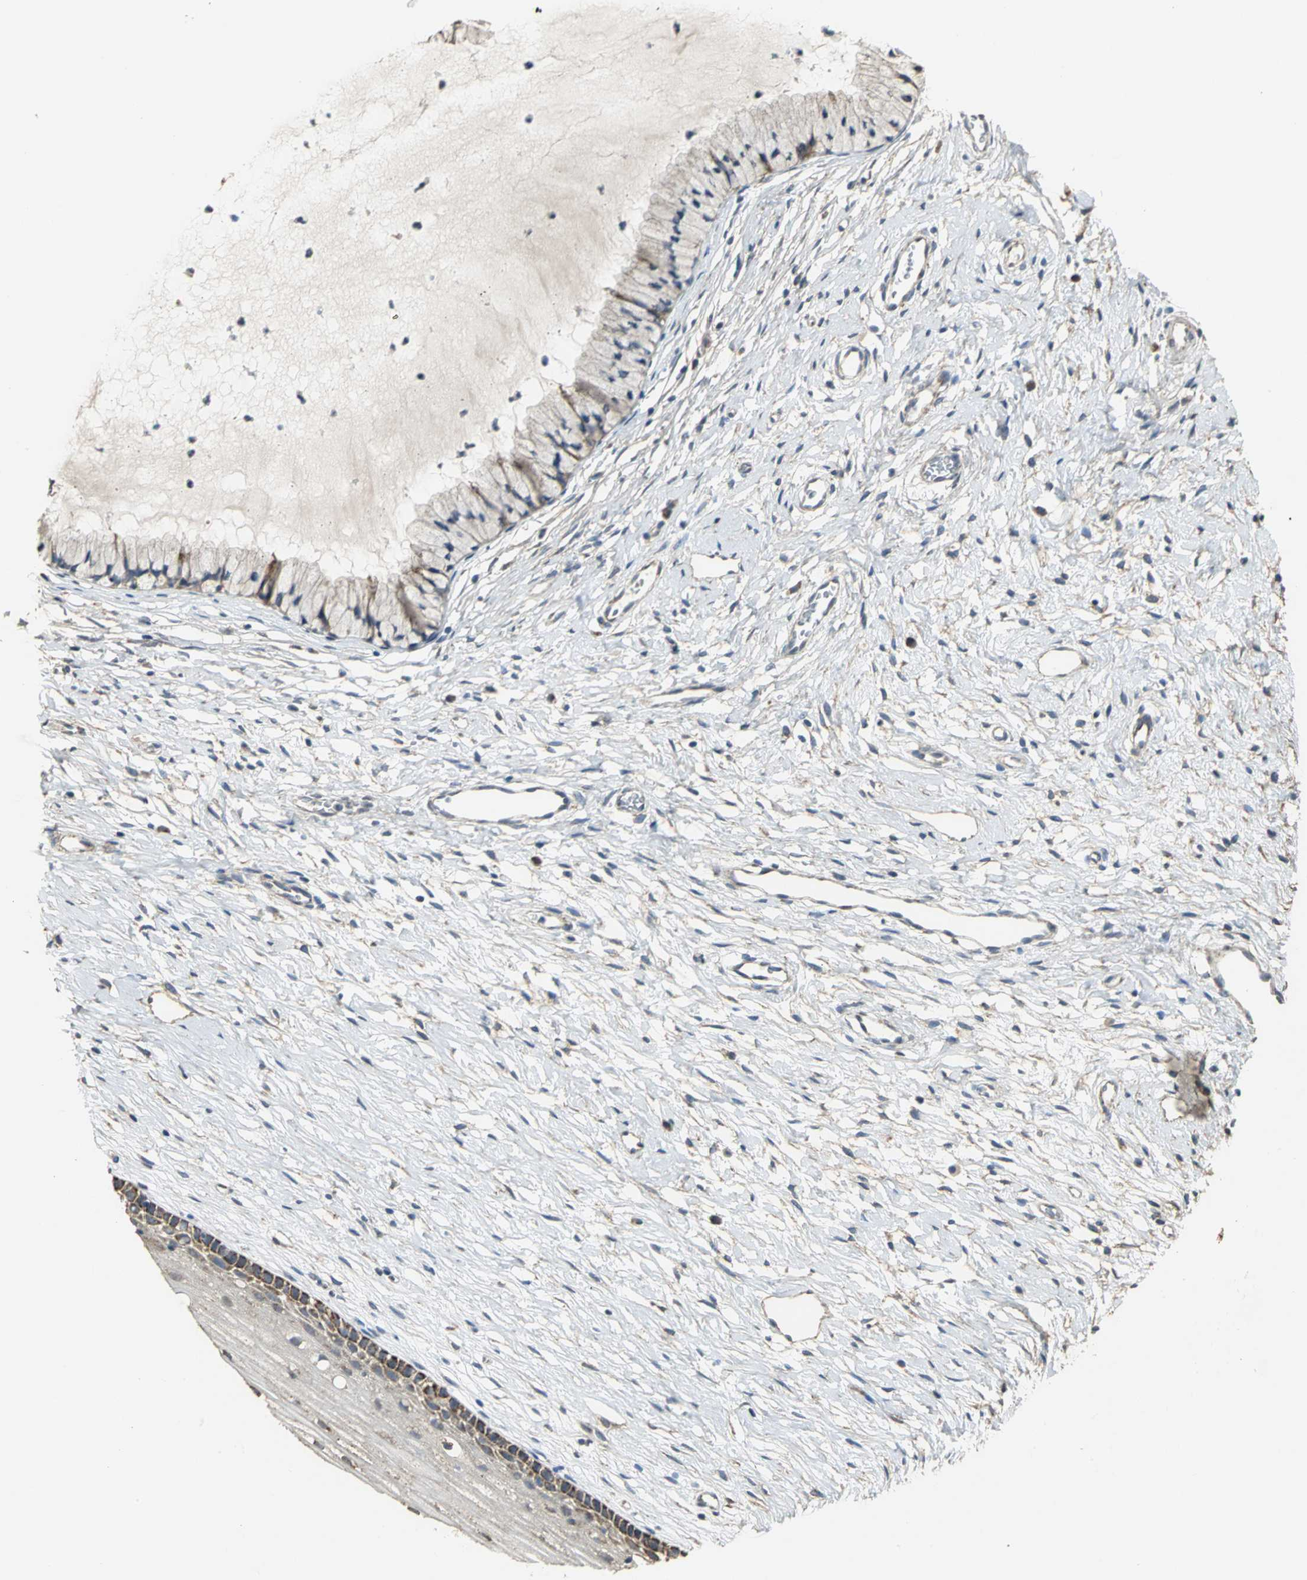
{"staining": {"intensity": "moderate", "quantity": "25%-75%", "location": "cytoplasmic/membranous"}, "tissue": "cervix", "cell_type": "Glandular cells", "image_type": "normal", "snomed": [{"axis": "morphology", "description": "Normal tissue, NOS"}, {"axis": "topography", "description": "Cervix"}], "caption": "Unremarkable cervix was stained to show a protein in brown. There is medium levels of moderate cytoplasmic/membranous positivity in approximately 25%-75% of glandular cells. The protein of interest is shown in brown color, while the nuclei are stained blue.", "gene": "NDUFB5", "patient": {"sex": "female", "age": 46}}